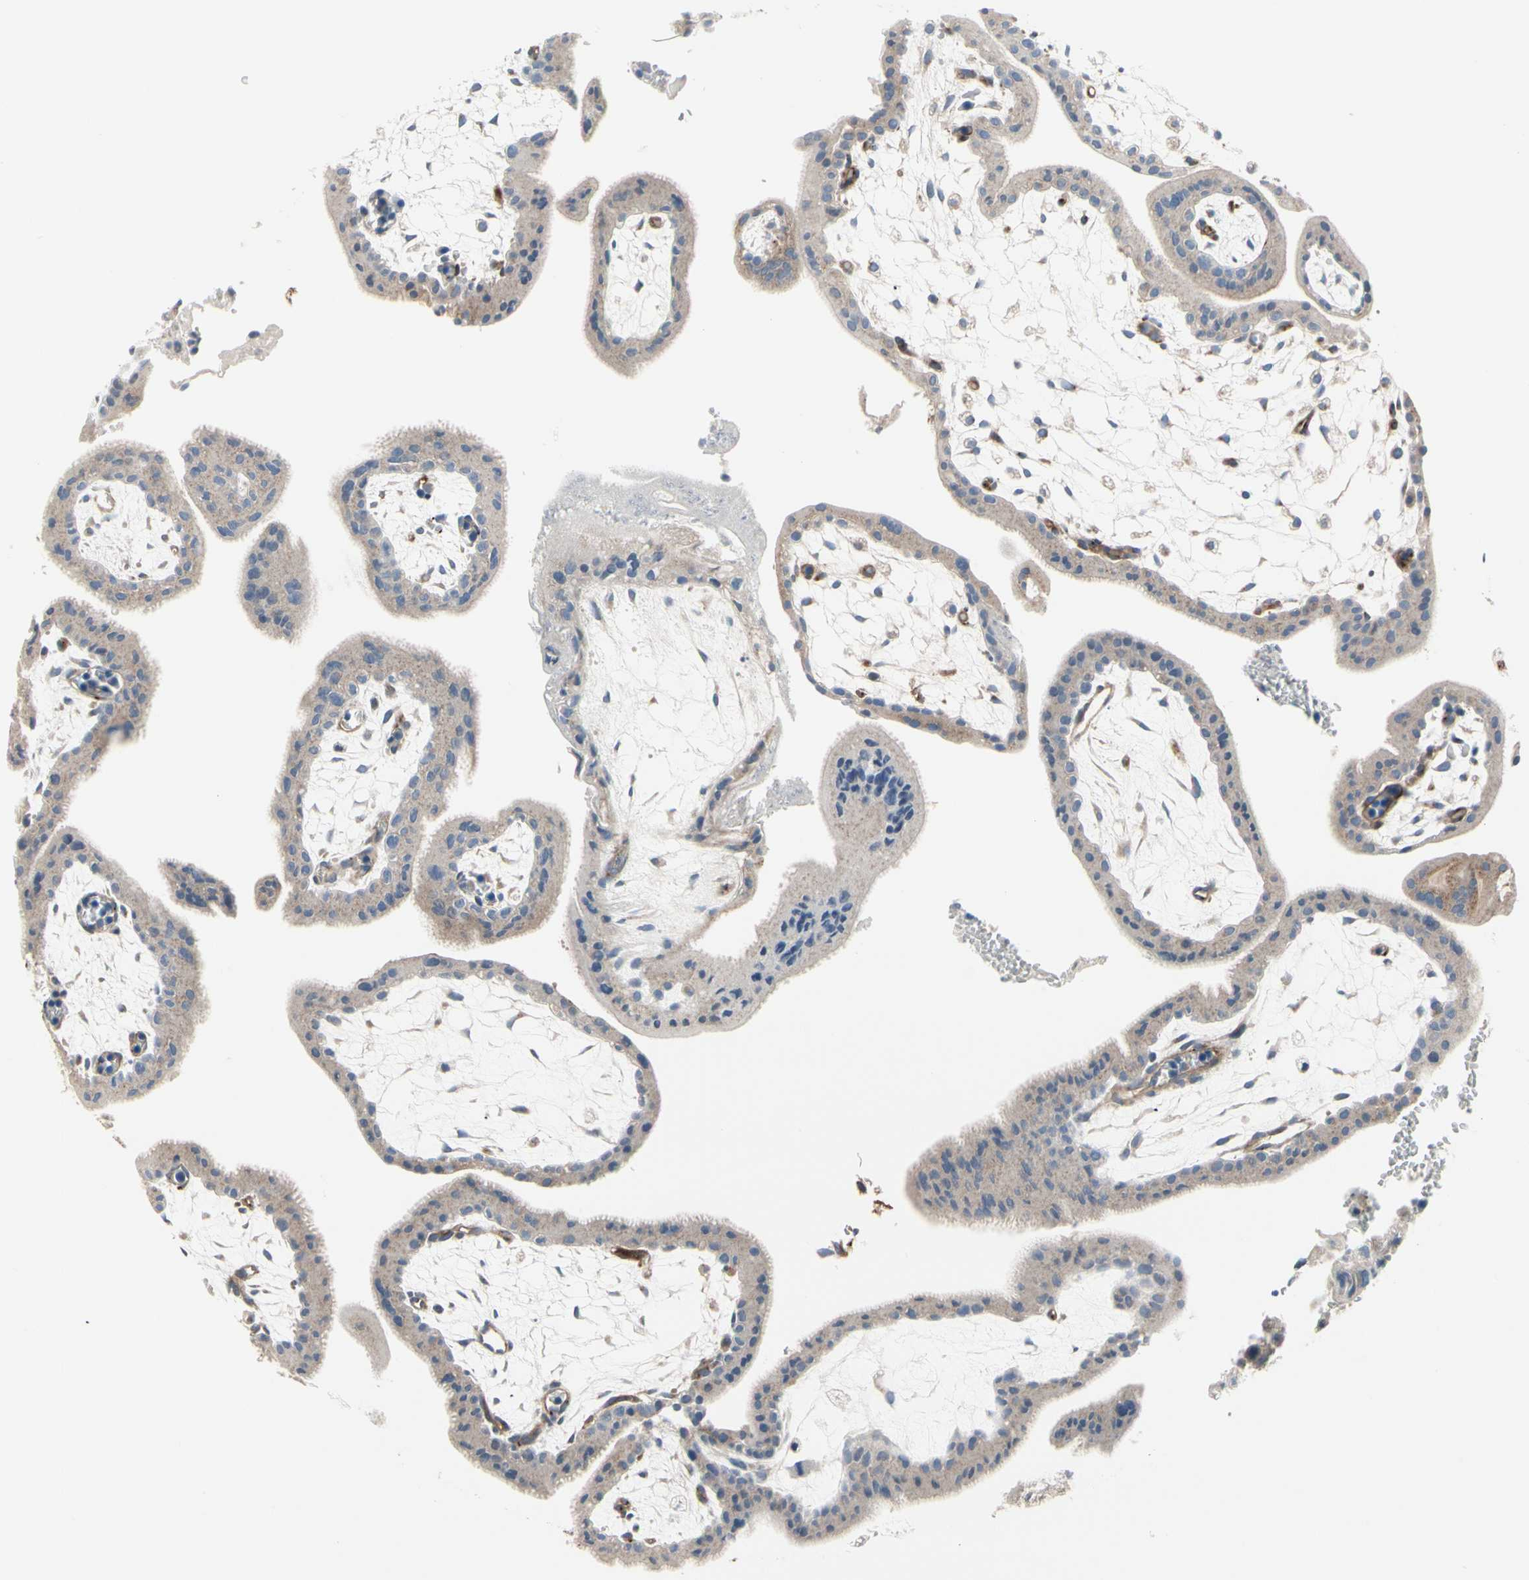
{"staining": {"intensity": "weak", "quantity": "25%-75%", "location": "cytoplasmic/membranous"}, "tissue": "placenta", "cell_type": "Decidual cells", "image_type": "normal", "snomed": [{"axis": "morphology", "description": "Normal tissue, NOS"}, {"axis": "topography", "description": "Placenta"}], "caption": "The immunohistochemical stain shows weak cytoplasmic/membranous positivity in decidual cells of benign placenta. Using DAB (brown) and hematoxylin (blue) stains, captured at high magnification using brightfield microscopy.", "gene": "PRKAR2B", "patient": {"sex": "female", "age": 35}}